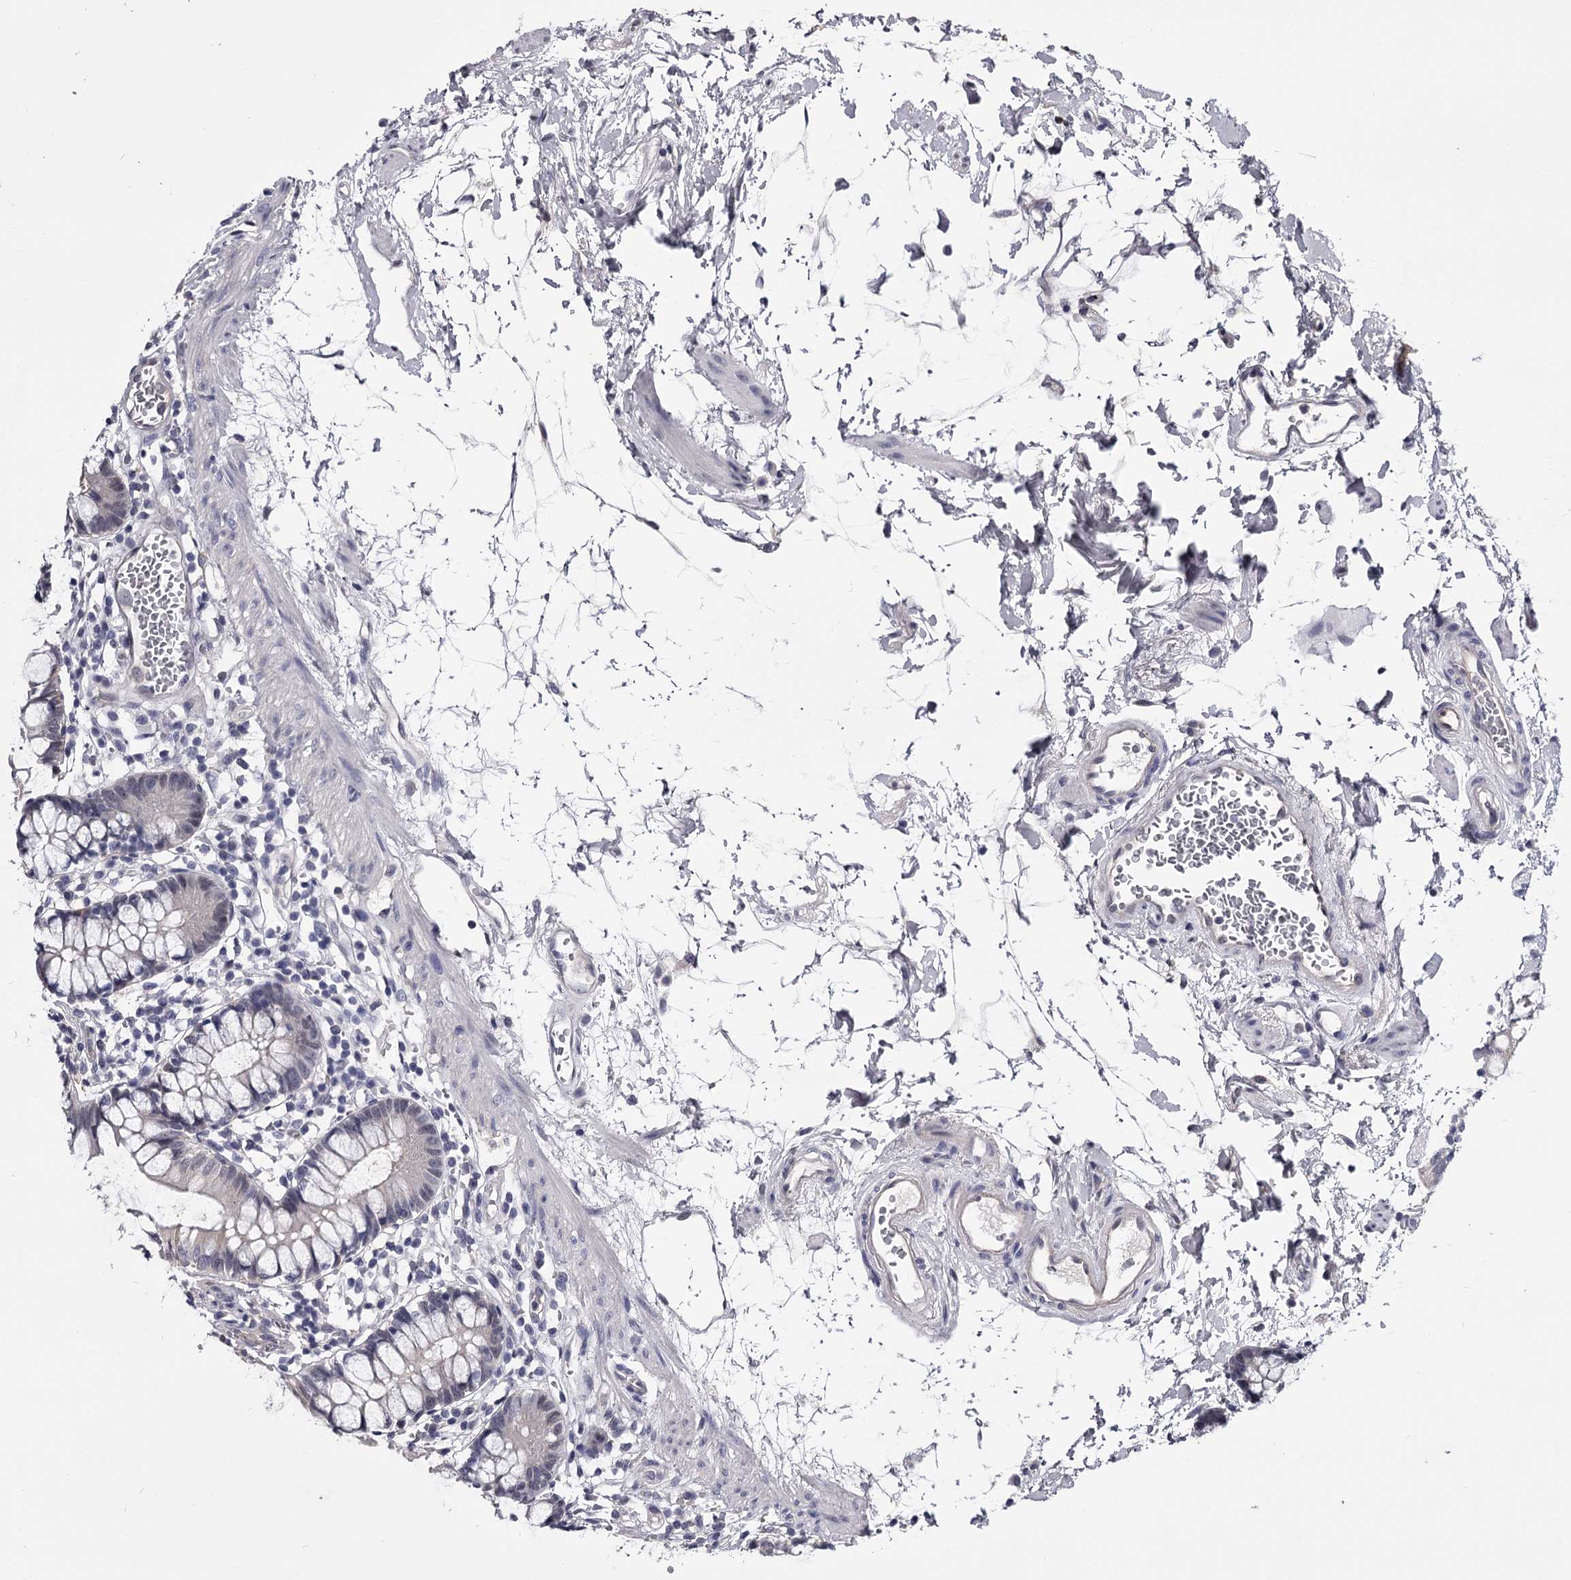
{"staining": {"intensity": "negative", "quantity": "none", "location": "none"}, "tissue": "small intestine", "cell_type": "Glandular cells", "image_type": "normal", "snomed": [{"axis": "morphology", "description": "Normal tissue, NOS"}, {"axis": "topography", "description": "Small intestine"}], "caption": "Immunohistochemistry (IHC) of normal human small intestine exhibits no staining in glandular cells. Nuclei are stained in blue.", "gene": "GSTO1", "patient": {"sex": "female", "age": 84}}